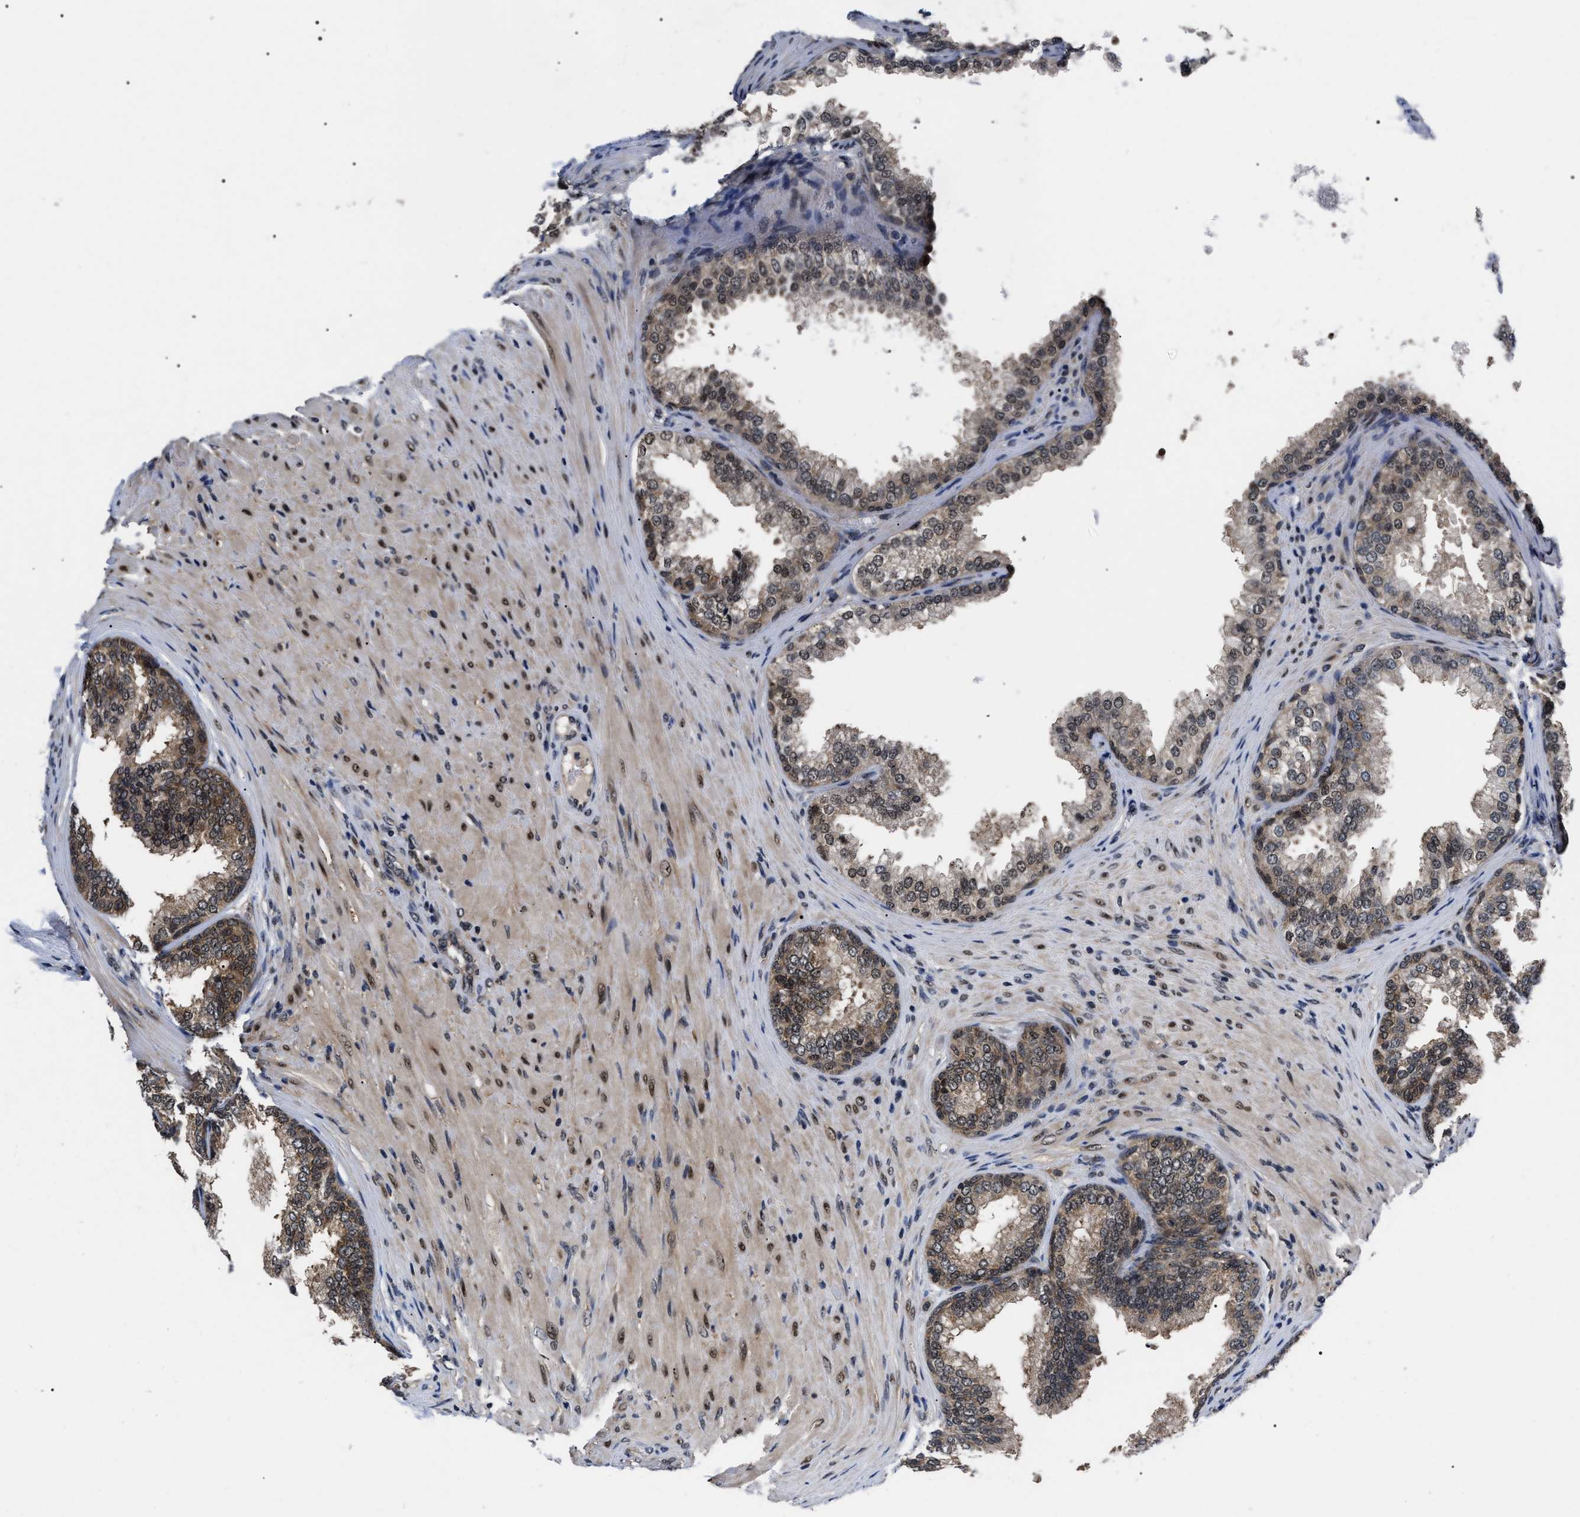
{"staining": {"intensity": "moderate", "quantity": "25%-75%", "location": "cytoplasmic/membranous,nuclear"}, "tissue": "prostate", "cell_type": "Glandular cells", "image_type": "normal", "snomed": [{"axis": "morphology", "description": "Normal tissue, NOS"}, {"axis": "topography", "description": "Prostate"}], "caption": "A micrograph of human prostate stained for a protein shows moderate cytoplasmic/membranous,nuclear brown staining in glandular cells.", "gene": "CSNK2A1", "patient": {"sex": "male", "age": 76}}